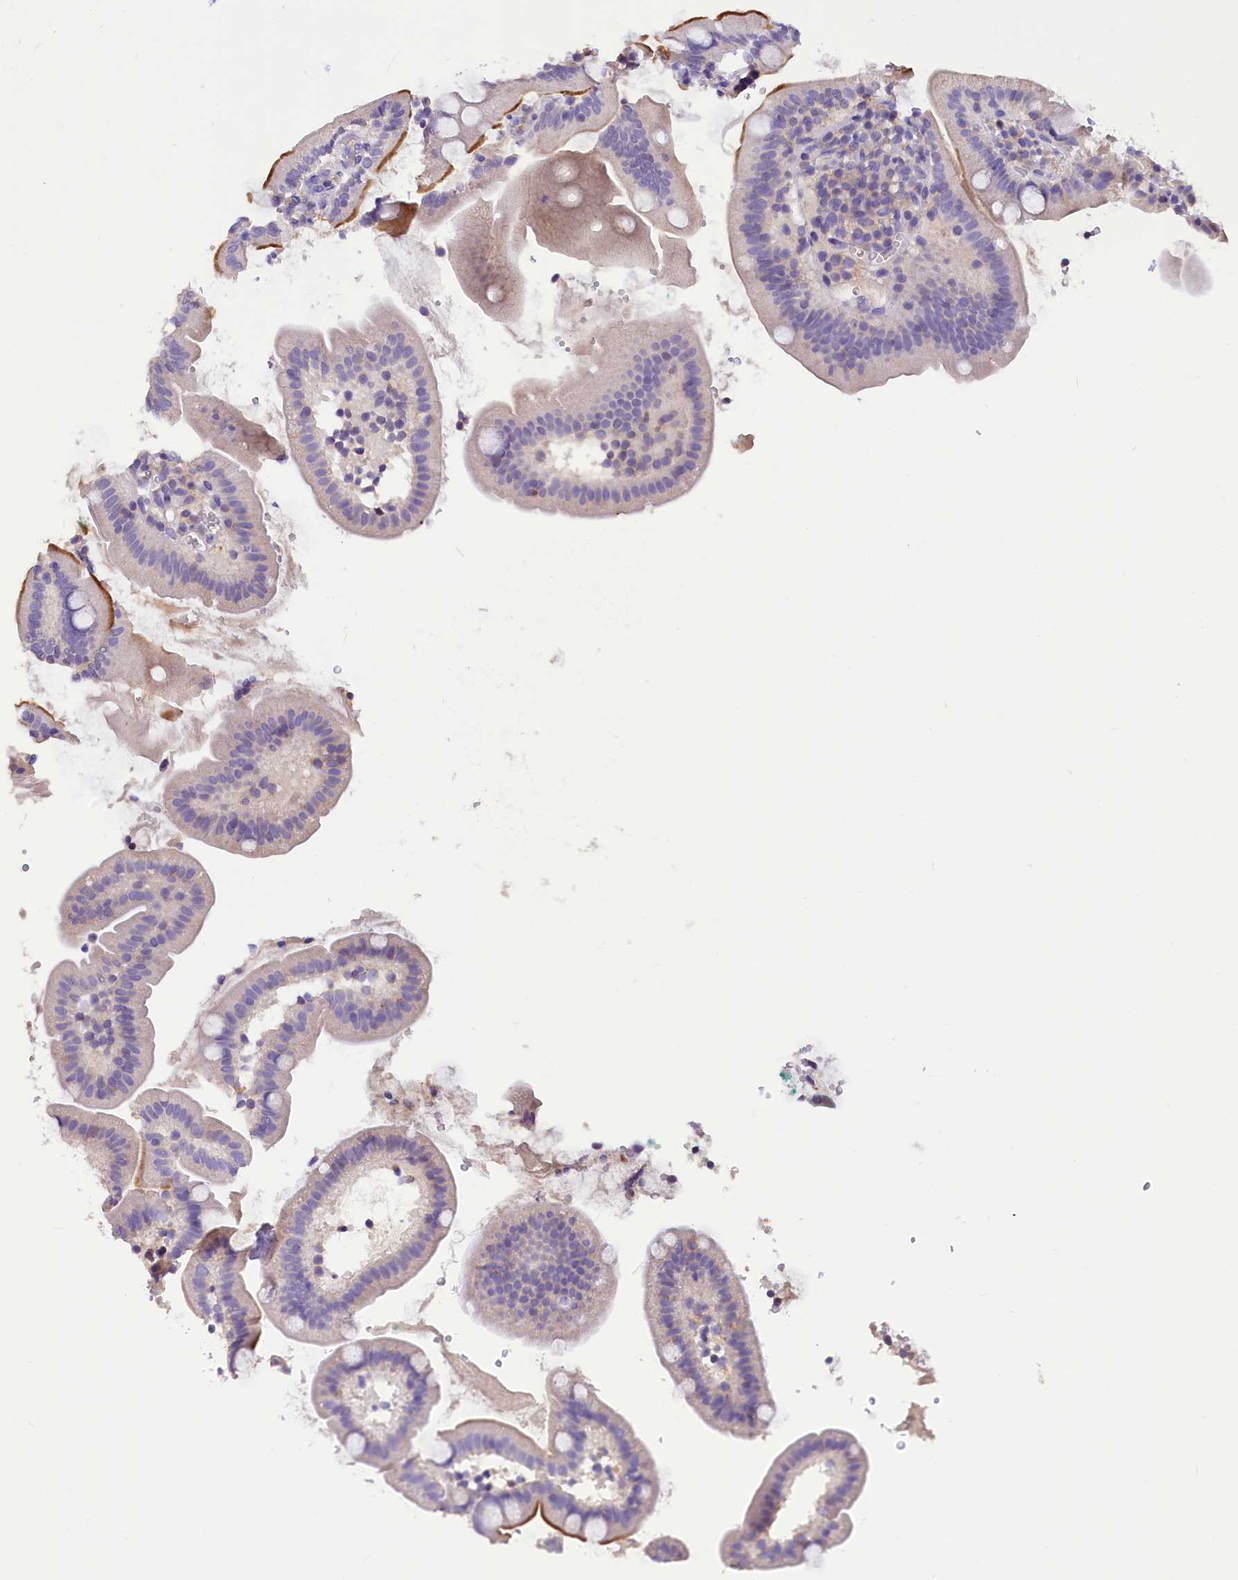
{"staining": {"intensity": "strong", "quantity": "25%-75%", "location": "cytoplasmic/membranous"}, "tissue": "duodenum", "cell_type": "Glandular cells", "image_type": "normal", "snomed": [{"axis": "morphology", "description": "Normal tissue, NOS"}, {"axis": "topography", "description": "Duodenum"}], "caption": "This is an image of immunohistochemistry staining of normal duodenum, which shows strong staining in the cytoplasmic/membranous of glandular cells.", "gene": "AP3B2", "patient": {"sex": "female", "age": 67}}